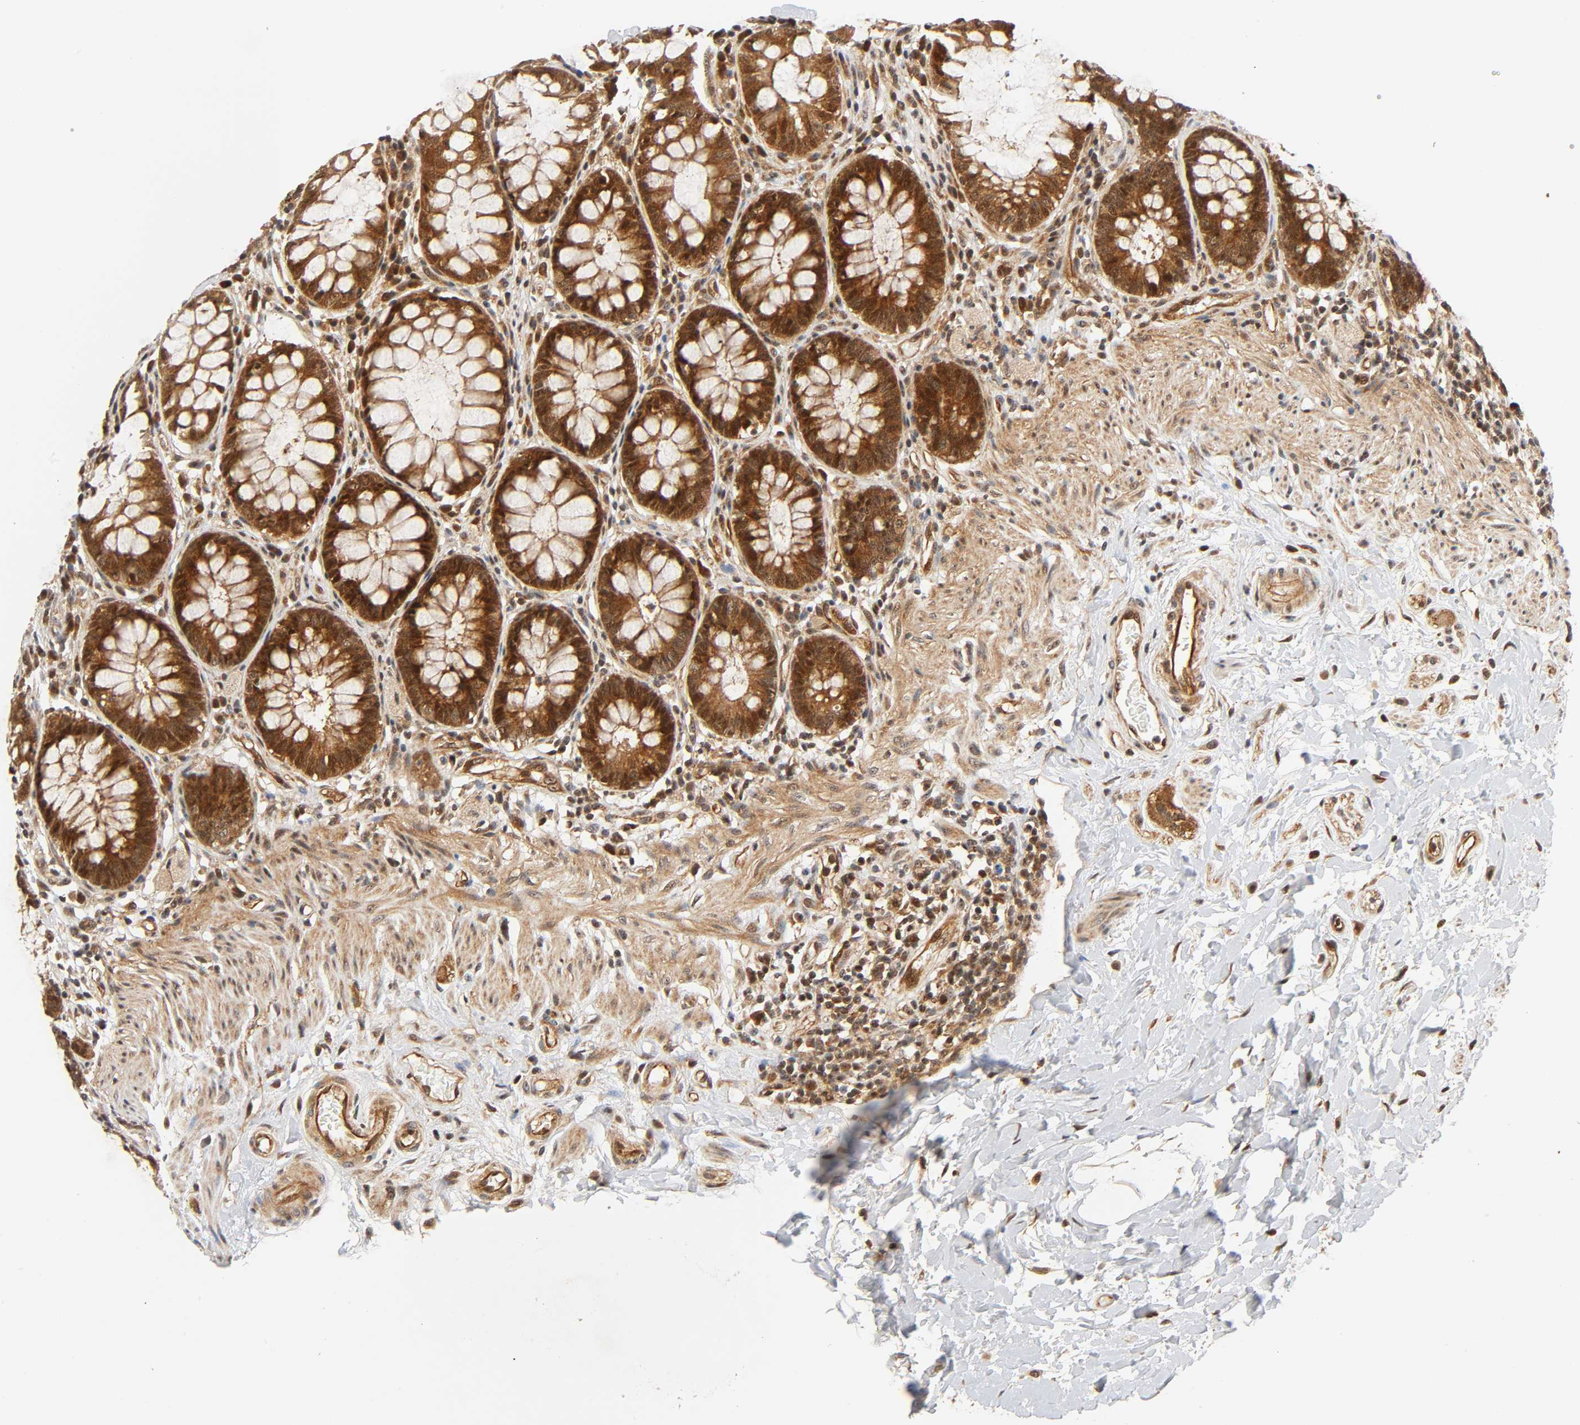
{"staining": {"intensity": "moderate", "quantity": ">75%", "location": "cytoplasmic/membranous,nuclear"}, "tissue": "rectum", "cell_type": "Glandular cells", "image_type": "normal", "snomed": [{"axis": "morphology", "description": "Normal tissue, NOS"}, {"axis": "topography", "description": "Rectum"}], "caption": "IHC micrograph of normal rectum stained for a protein (brown), which demonstrates medium levels of moderate cytoplasmic/membranous,nuclear positivity in about >75% of glandular cells.", "gene": "IQCJ", "patient": {"sex": "female", "age": 46}}